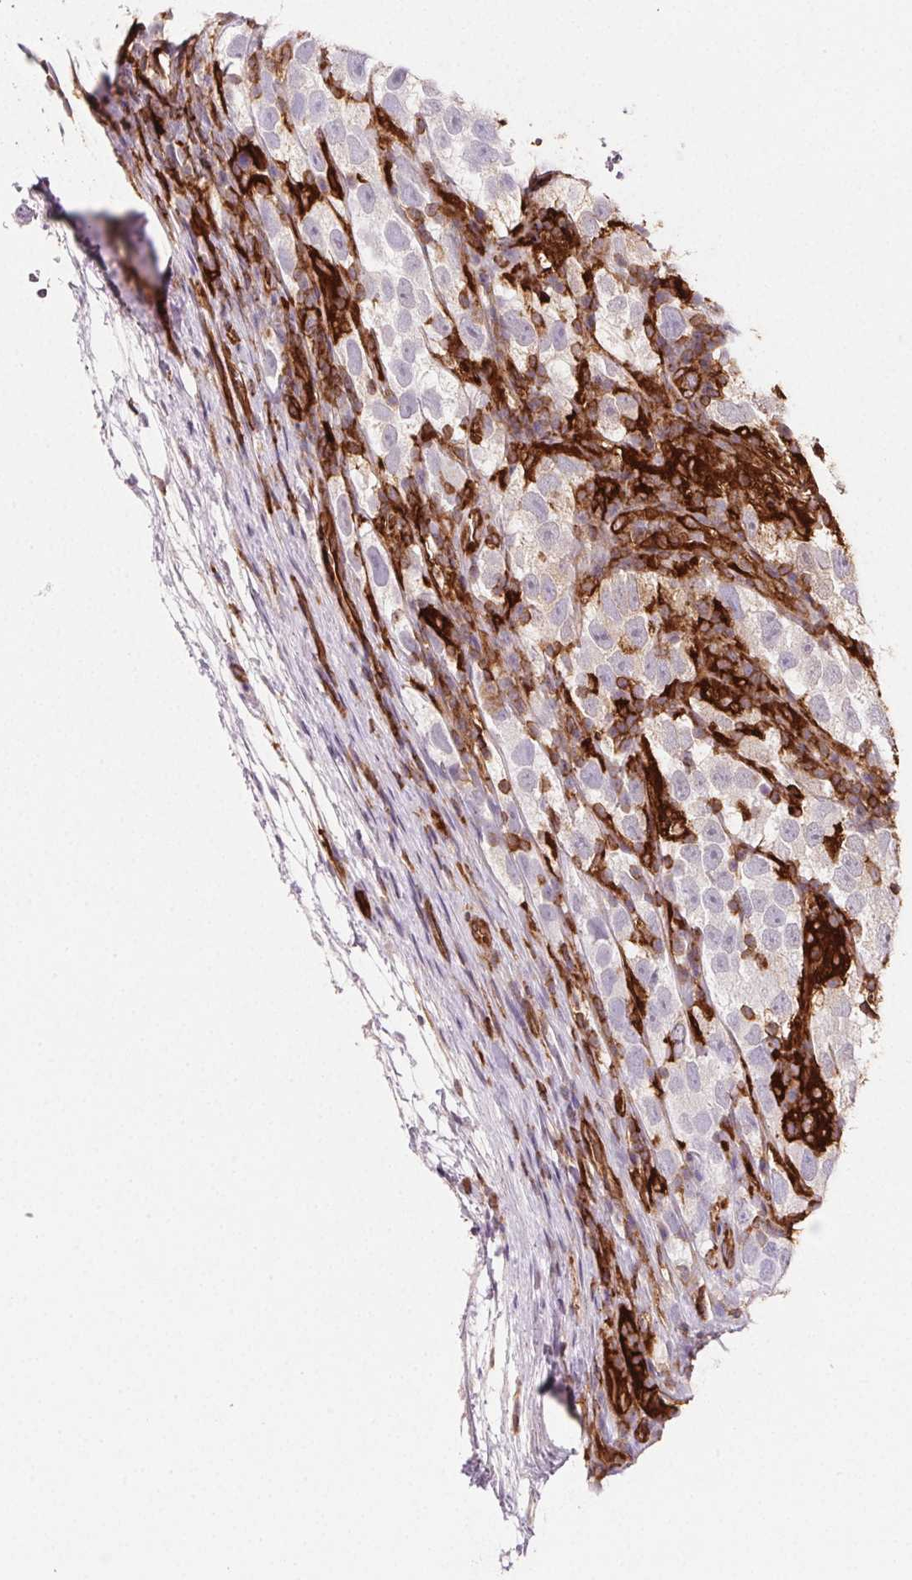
{"staining": {"intensity": "negative", "quantity": "none", "location": "none"}, "tissue": "testis cancer", "cell_type": "Tumor cells", "image_type": "cancer", "snomed": [{"axis": "morphology", "description": "Seminoma, NOS"}, {"axis": "topography", "description": "Testis"}], "caption": "Immunohistochemistry histopathology image of human testis seminoma stained for a protein (brown), which shows no positivity in tumor cells.", "gene": "GBP1", "patient": {"sex": "male", "age": 26}}